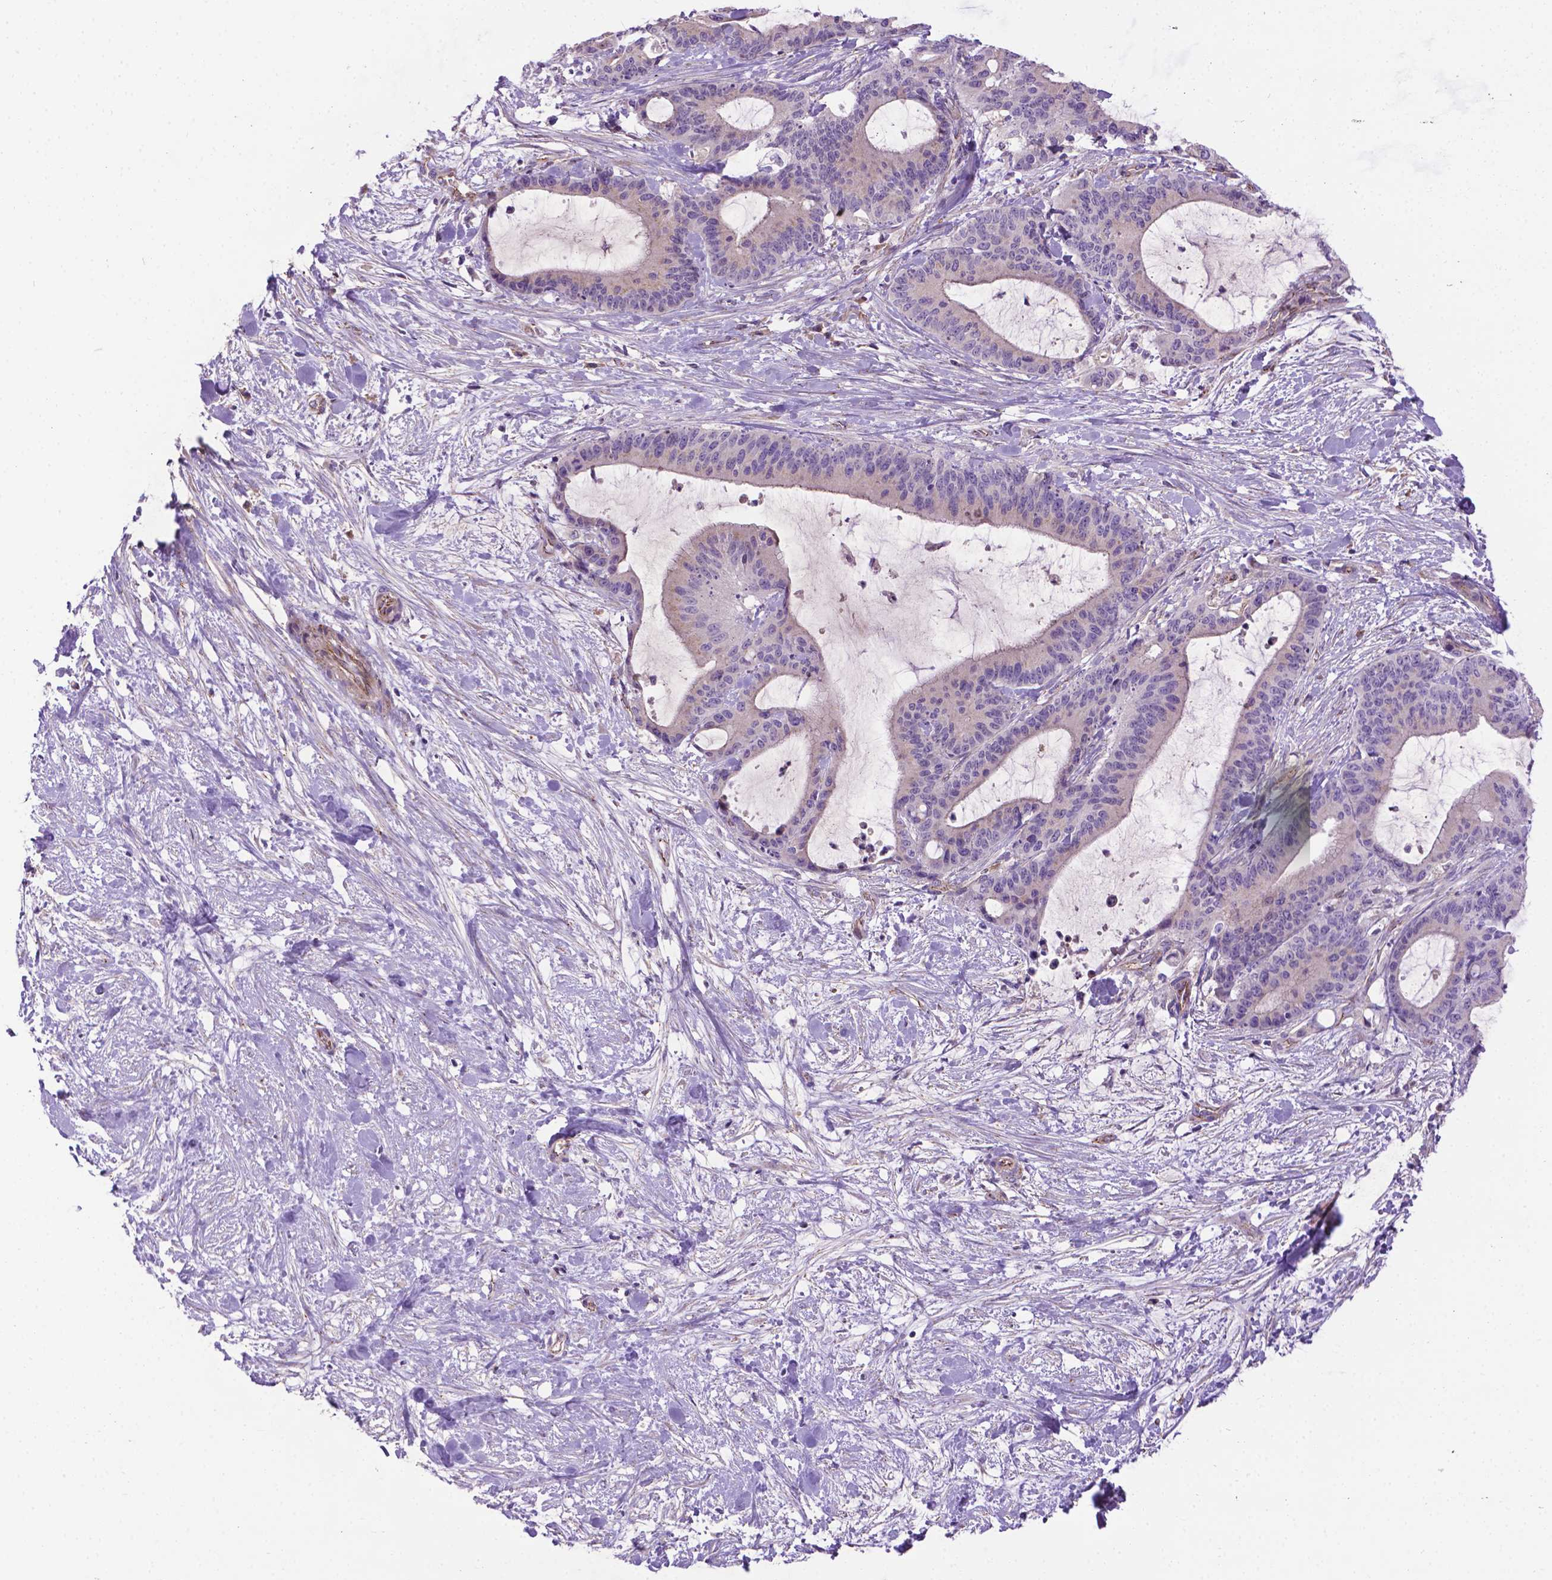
{"staining": {"intensity": "negative", "quantity": "none", "location": "none"}, "tissue": "liver cancer", "cell_type": "Tumor cells", "image_type": "cancer", "snomed": [{"axis": "morphology", "description": "Cholangiocarcinoma"}, {"axis": "topography", "description": "Liver"}], "caption": "Immunohistochemical staining of liver cancer reveals no significant expression in tumor cells. (DAB (3,3'-diaminobenzidine) immunohistochemistry visualized using brightfield microscopy, high magnification).", "gene": "CCER2", "patient": {"sex": "female", "age": 73}}